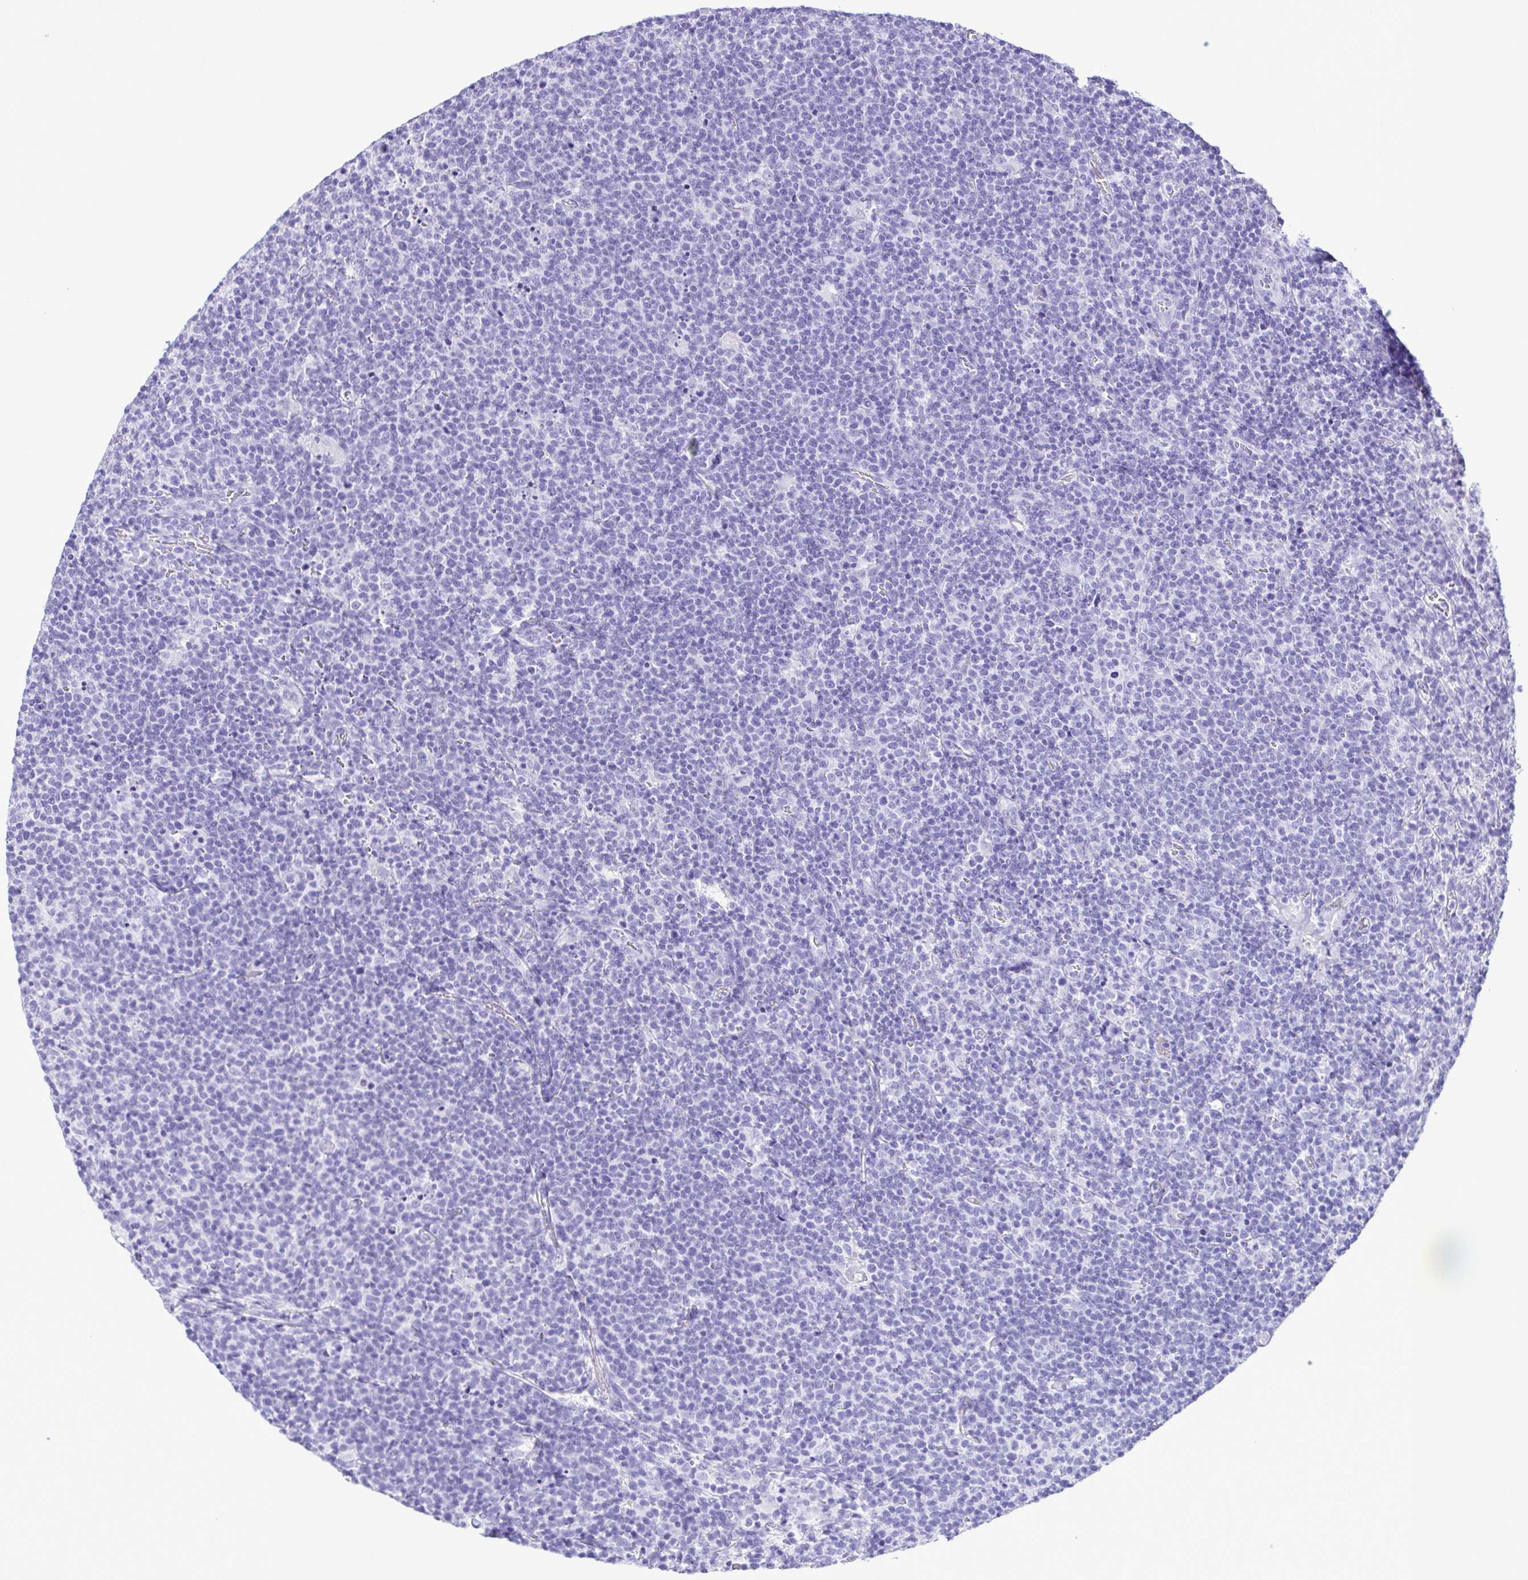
{"staining": {"intensity": "negative", "quantity": "none", "location": "none"}, "tissue": "lymphoma", "cell_type": "Tumor cells", "image_type": "cancer", "snomed": [{"axis": "morphology", "description": "Malignant lymphoma, non-Hodgkin's type, High grade"}, {"axis": "topography", "description": "Lymph node"}], "caption": "Immunohistochemistry micrograph of human lymphoma stained for a protein (brown), which demonstrates no positivity in tumor cells. The staining is performed using DAB brown chromogen with nuclei counter-stained in using hematoxylin.", "gene": "ERP27", "patient": {"sex": "male", "age": 61}}